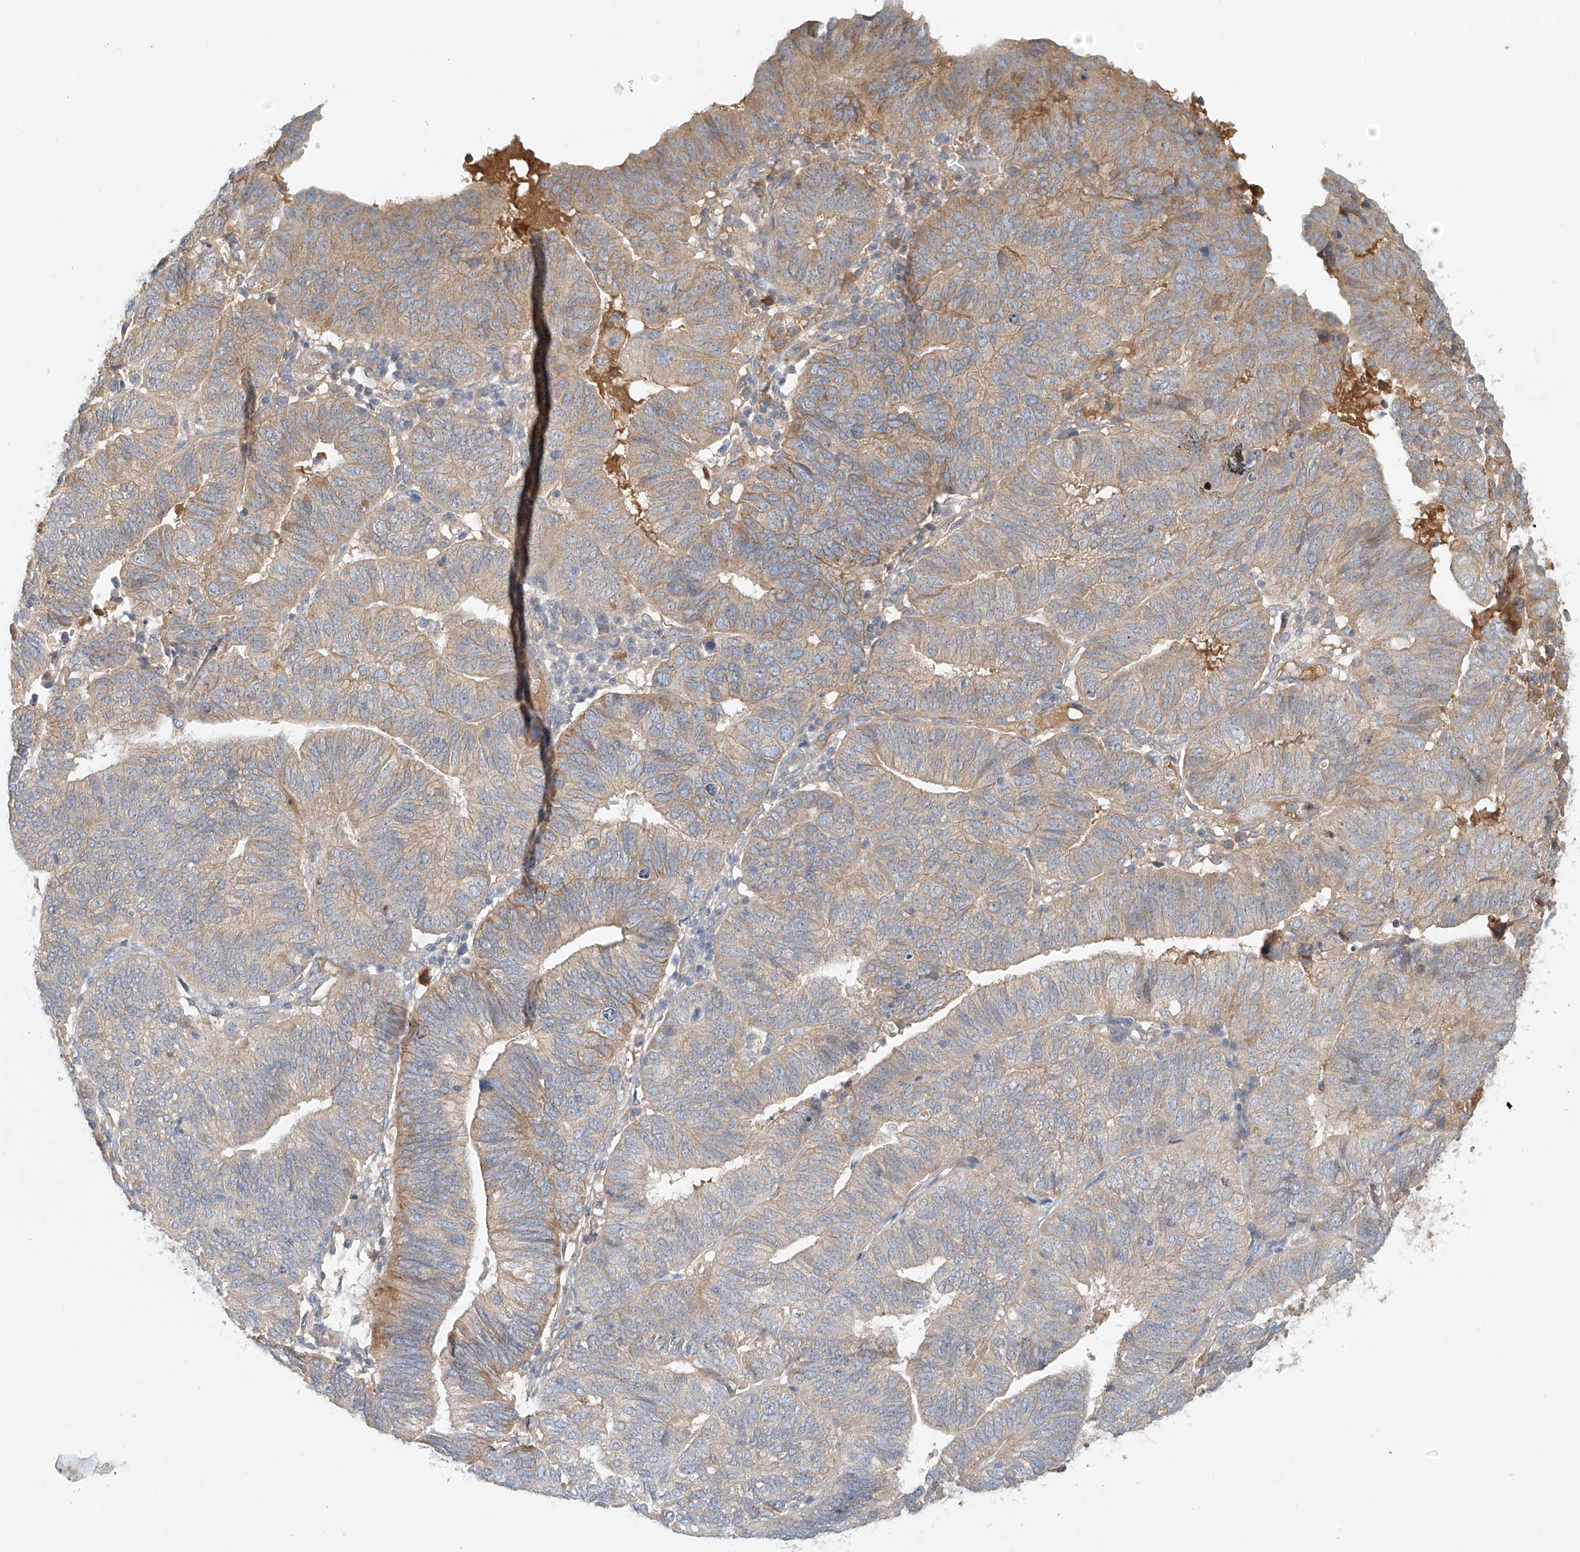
{"staining": {"intensity": "weak", "quantity": "<25%", "location": "cytoplasmic/membranous"}, "tissue": "endometrial cancer", "cell_type": "Tumor cells", "image_type": "cancer", "snomed": [{"axis": "morphology", "description": "Adenocarcinoma, NOS"}, {"axis": "topography", "description": "Uterus"}], "caption": "An immunohistochemistry (IHC) histopathology image of adenocarcinoma (endometrial) is shown. There is no staining in tumor cells of adenocarcinoma (endometrial).", "gene": "LYRM9", "patient": {"sex": "female", "age": 77}}